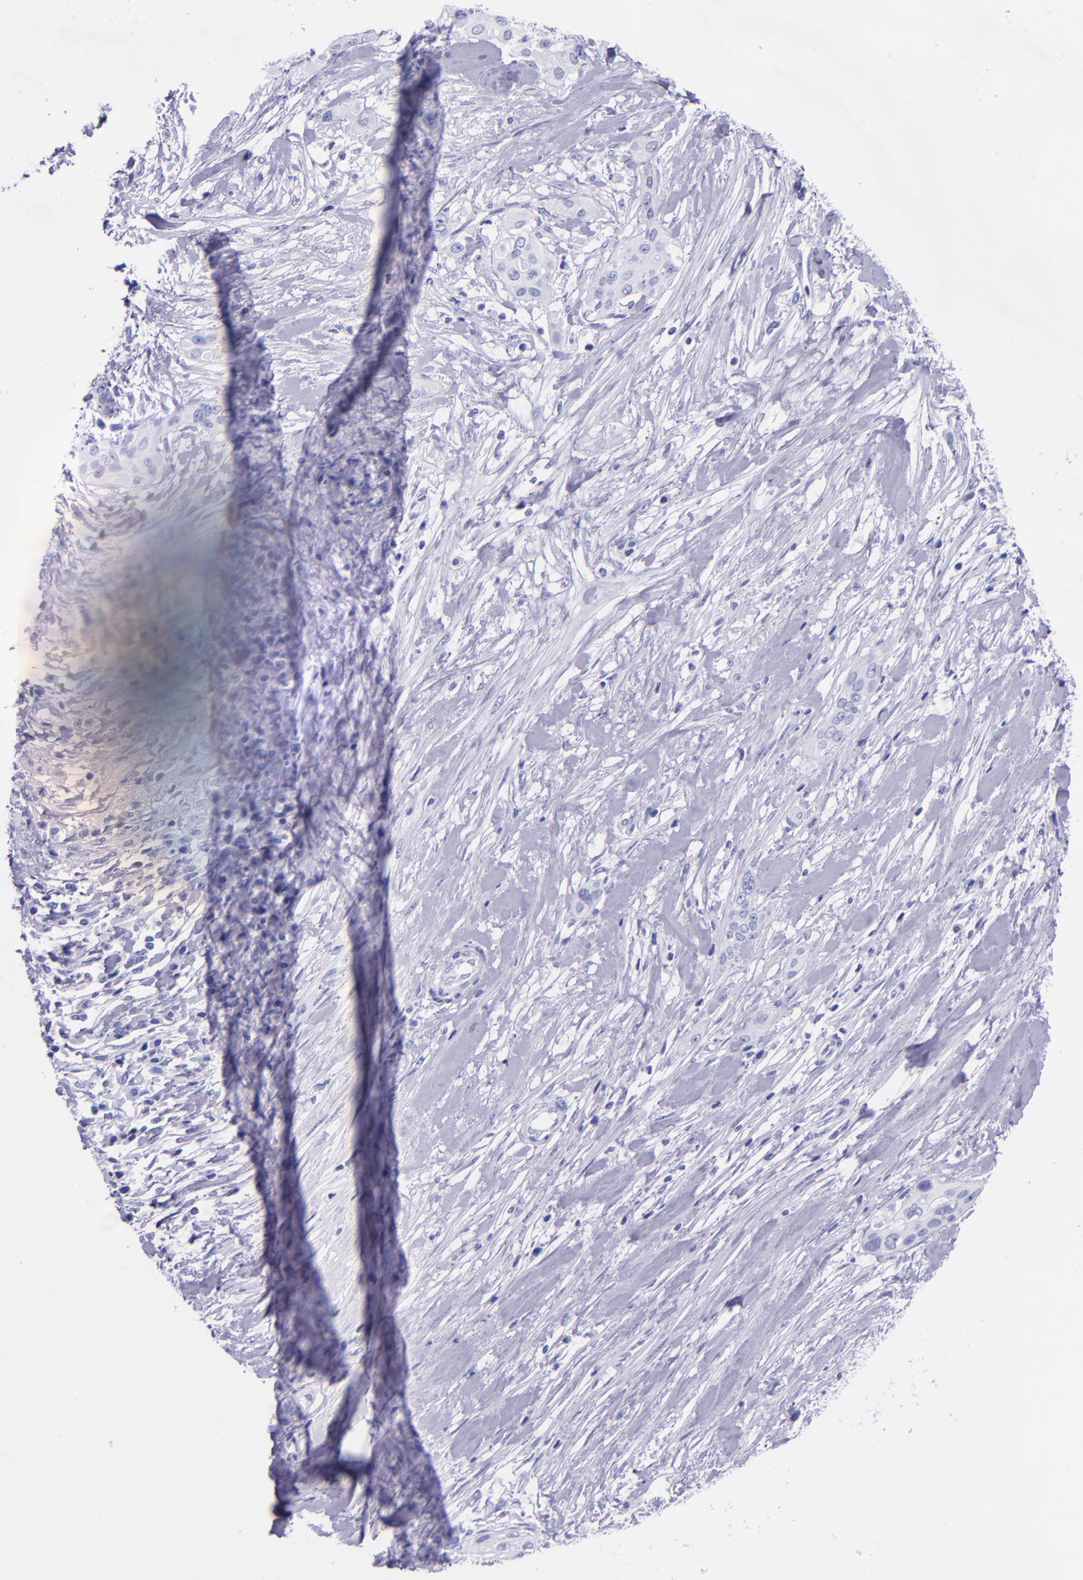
{"staining": {"intensity": "negative", "quantity": "none", "location": "none"}, "tissue": "pancreatic cancer", "cell_type": "Tumor cells", "image_type": "cancer", "snomed": [{"axis": "morphology", "description": "Adenocarcinoma, NOS"}, {"axis": "topography", "description": "Pancreas"}], "caption": "This is an immunohistochemistry (IHC) photomicrograph of human pancreatic cancer (adenocarcinoma). There is no expression in tumor cells.", "gene": "MBP", "patient": {"sex": "female", "age": 60}}